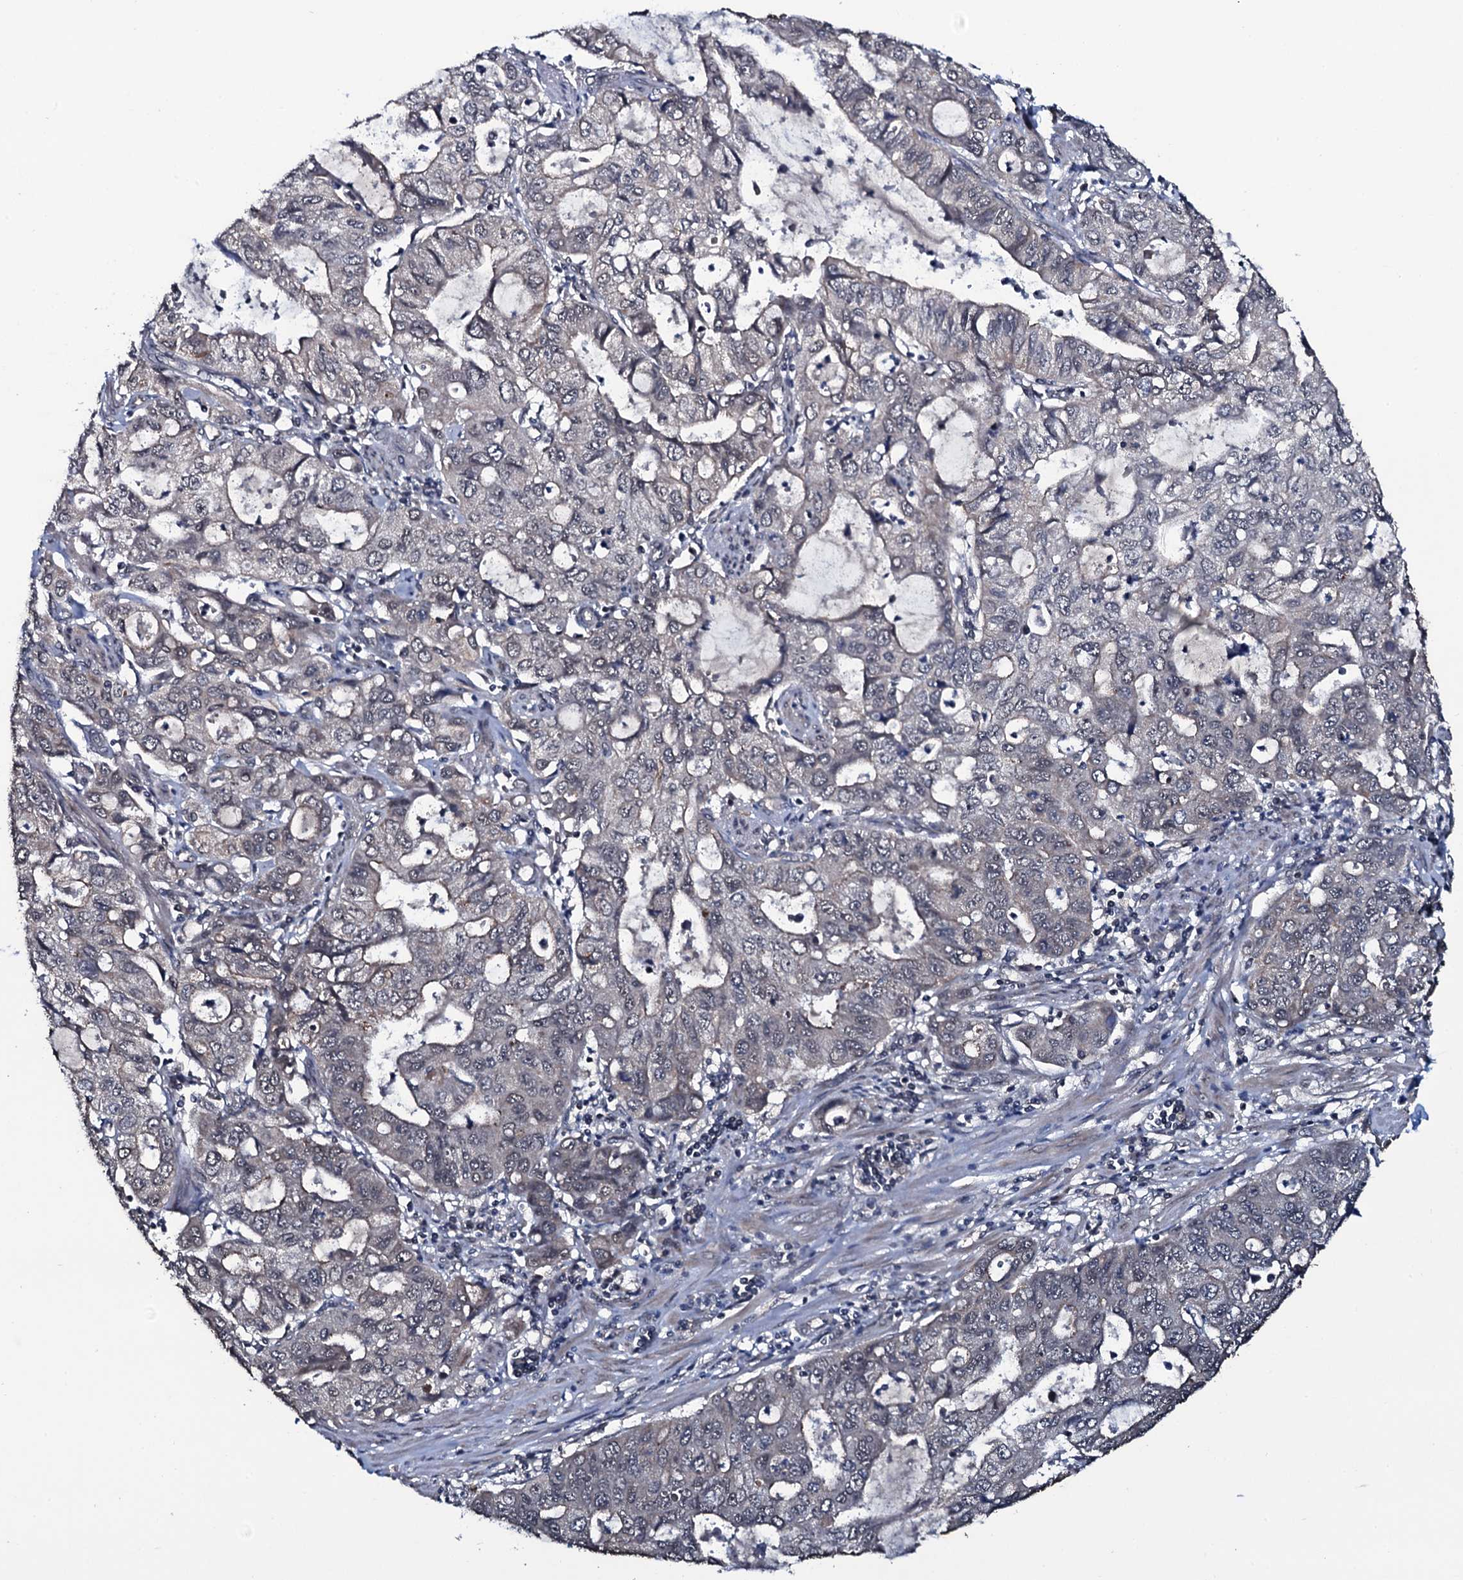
{"staining": {"intensity": "weak", "quantity": "<25%", "location": "cytoplasmic/membranous"}, "tissue": "stomach cancer", "cell_type": "Tumor cells", "image_type": "cancer", "snomed": [{"axis": "morphology", "description": "Adenocarcinoma, NOS"}, {"axis": "topography", "description": "Stomach, upper"}], "caption": "Tumor cells are negative for protein expression in human stomach cancer. Nuclei are stained in blue.", "gene": "MRPS31", "patient": {"sex": "female", "age": 52}}